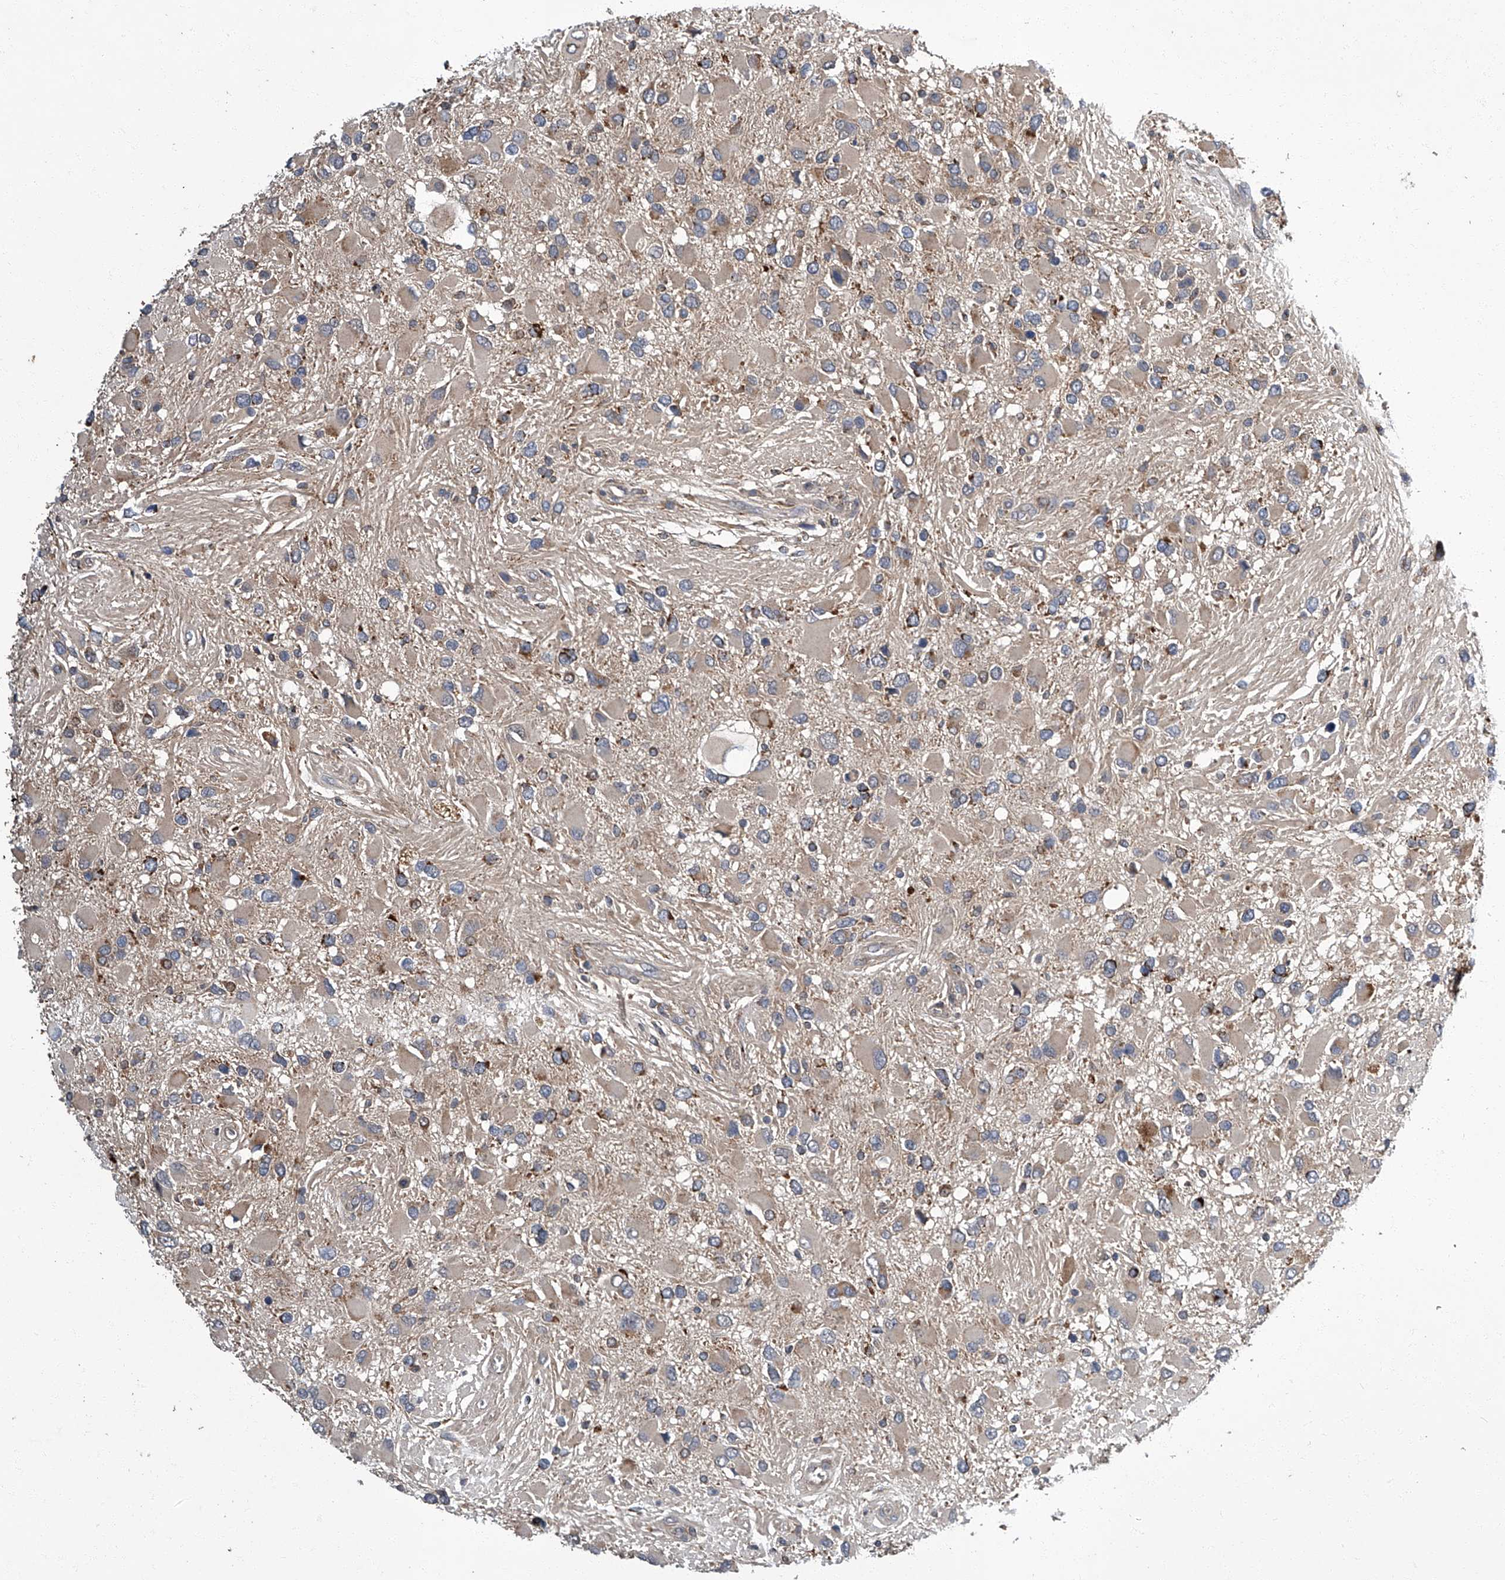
{"staining": {"intensity": "weak", "quantity": "<25%", "location": "cytoplasmic/membranous"}, "tissue": "glioma", "cell_type": "Tumor cells", "image_type": "cancer", "snomed": [{"axis": "morphology", "description": "Glioma, malignant, High grade"}, {"axis": "topography", "description": "Brain"}], "caption": "IHC of high-grade glioma (malignant) demonstrates no expression in tumor cells.", "gene": "TNFRSF13B", "patient": {"sex": "male", "age": 53}}